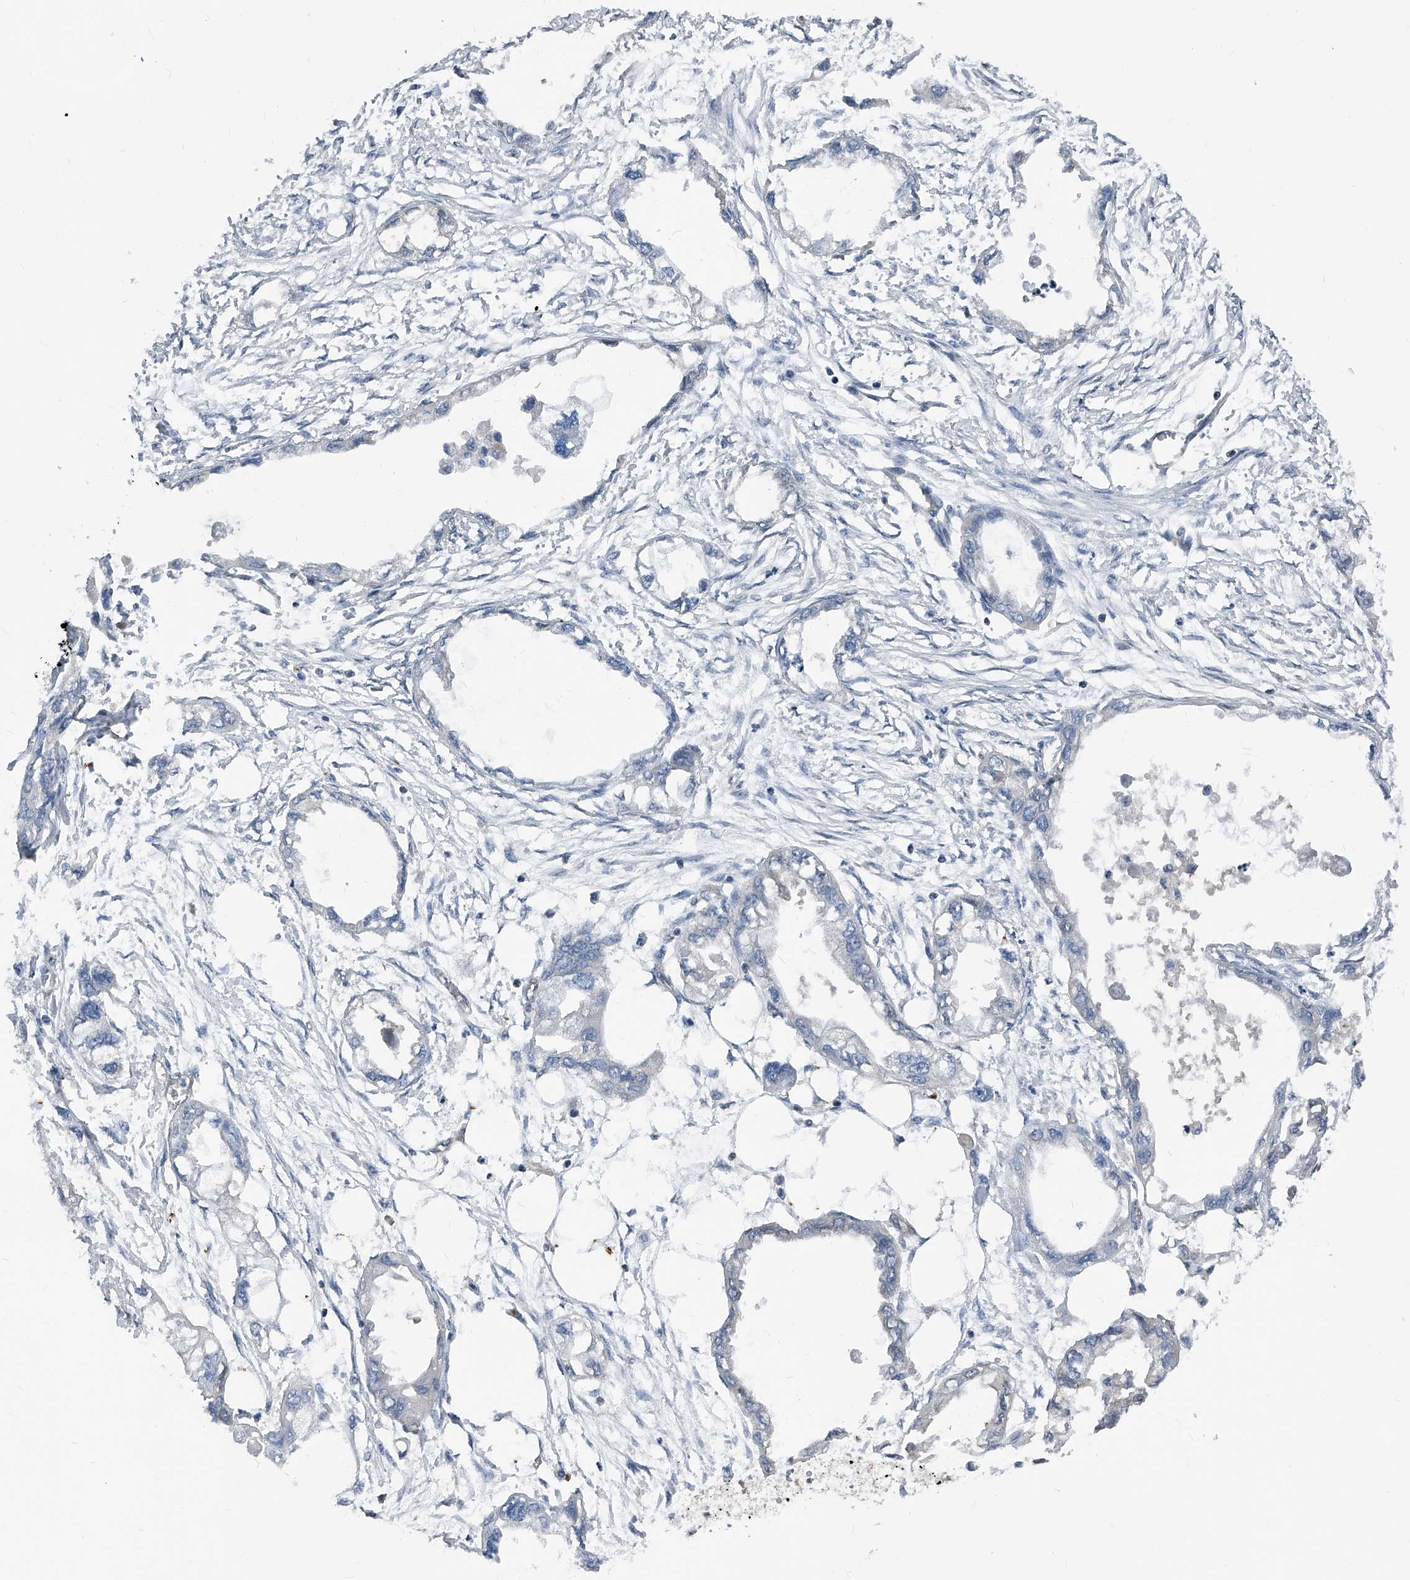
{"staining": {"intensity": "negative", "quantity": "none", "location": "none"}, "tissue": "endometrial cancer", "cell_type": "Tumor cells", "image_type": "cancer", "snomed": [{"axis": "morphology", "description": "Adenocarcinoma, NOS"}, {"axis": "morphology", "description": "Adenocarcinoma, metastatic, NOS"}, {"axis": "topography", "description": "Adipose tissue"}, {"axis": "topography", "description": "Endometrium"}], "caption": "This is an immunohistochemistry histopathology image of endometrial cancer. There is no expression in tumor cells.", "gene": "MAP2K6", "patient": {"sex": "female", "age": 67}}